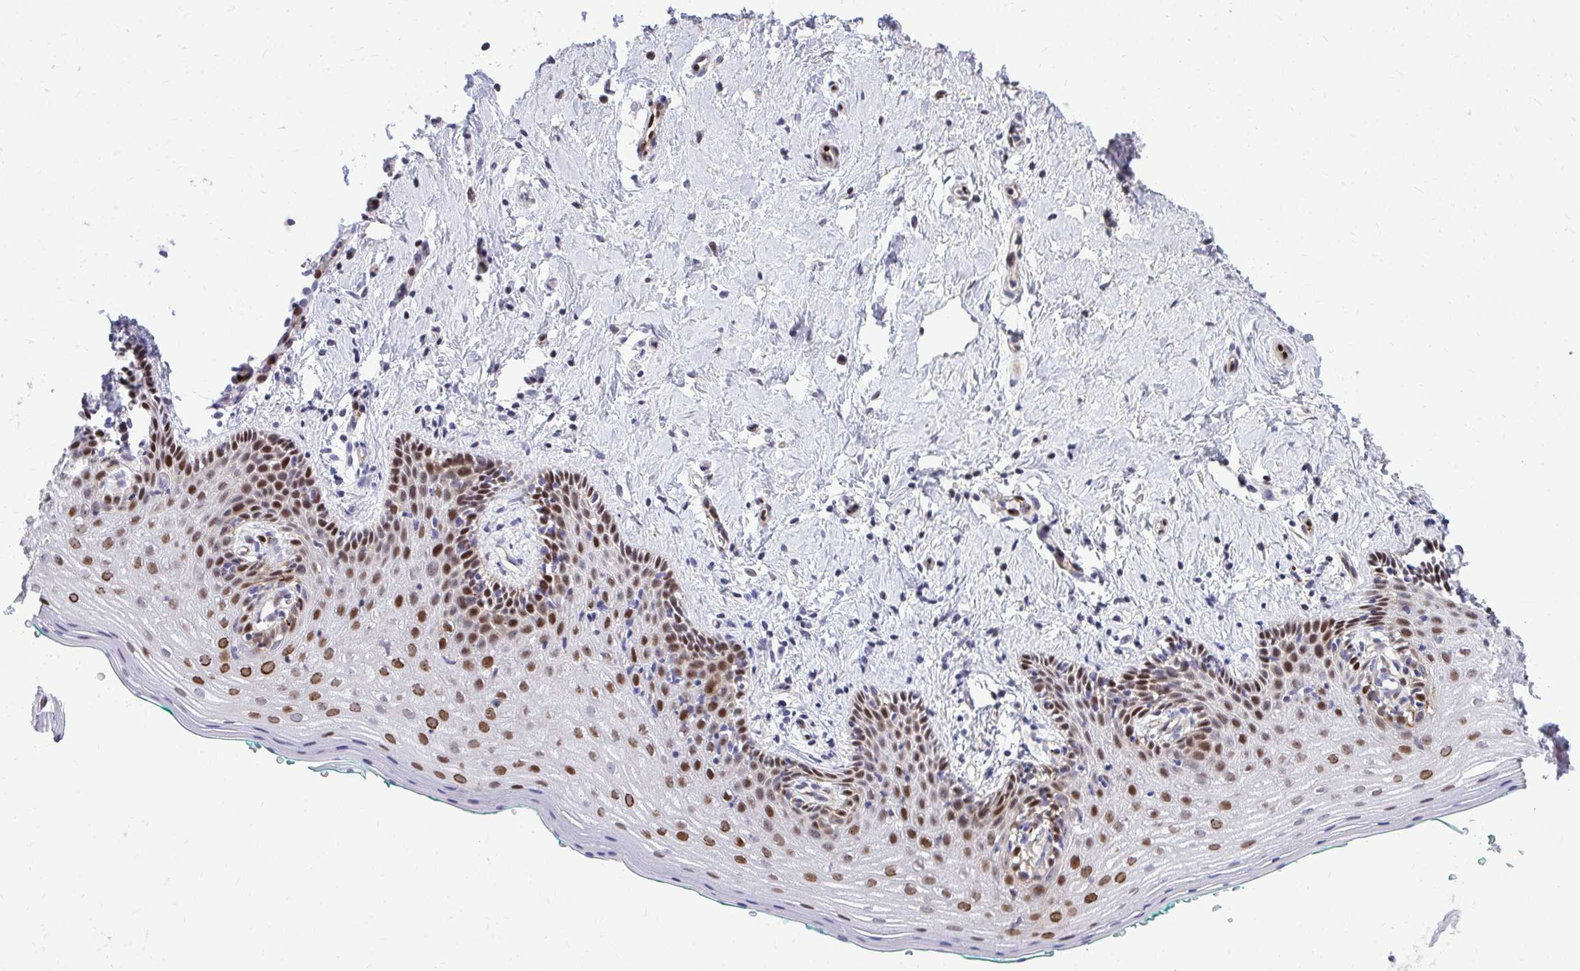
{"staining": {"intensity": "strong", "quantity": "25%-75%", "location": "nuclear"}, "tissue": "vagina", "cell_type": "Squamous epithelial cells", "image_type": "normal", "snomed": [{"axis": "morphology", "description": "Normal tissue, NOS"}, {"axis": "topography", "description": "Vagina"}], "caption": "Protein staining reveals strong nuclear staining in about 25%-75% of squamous epithelial cells in unremarkable vagina.", "gene": "DLX4", "patient": {"sex": "female", "age": 42}}